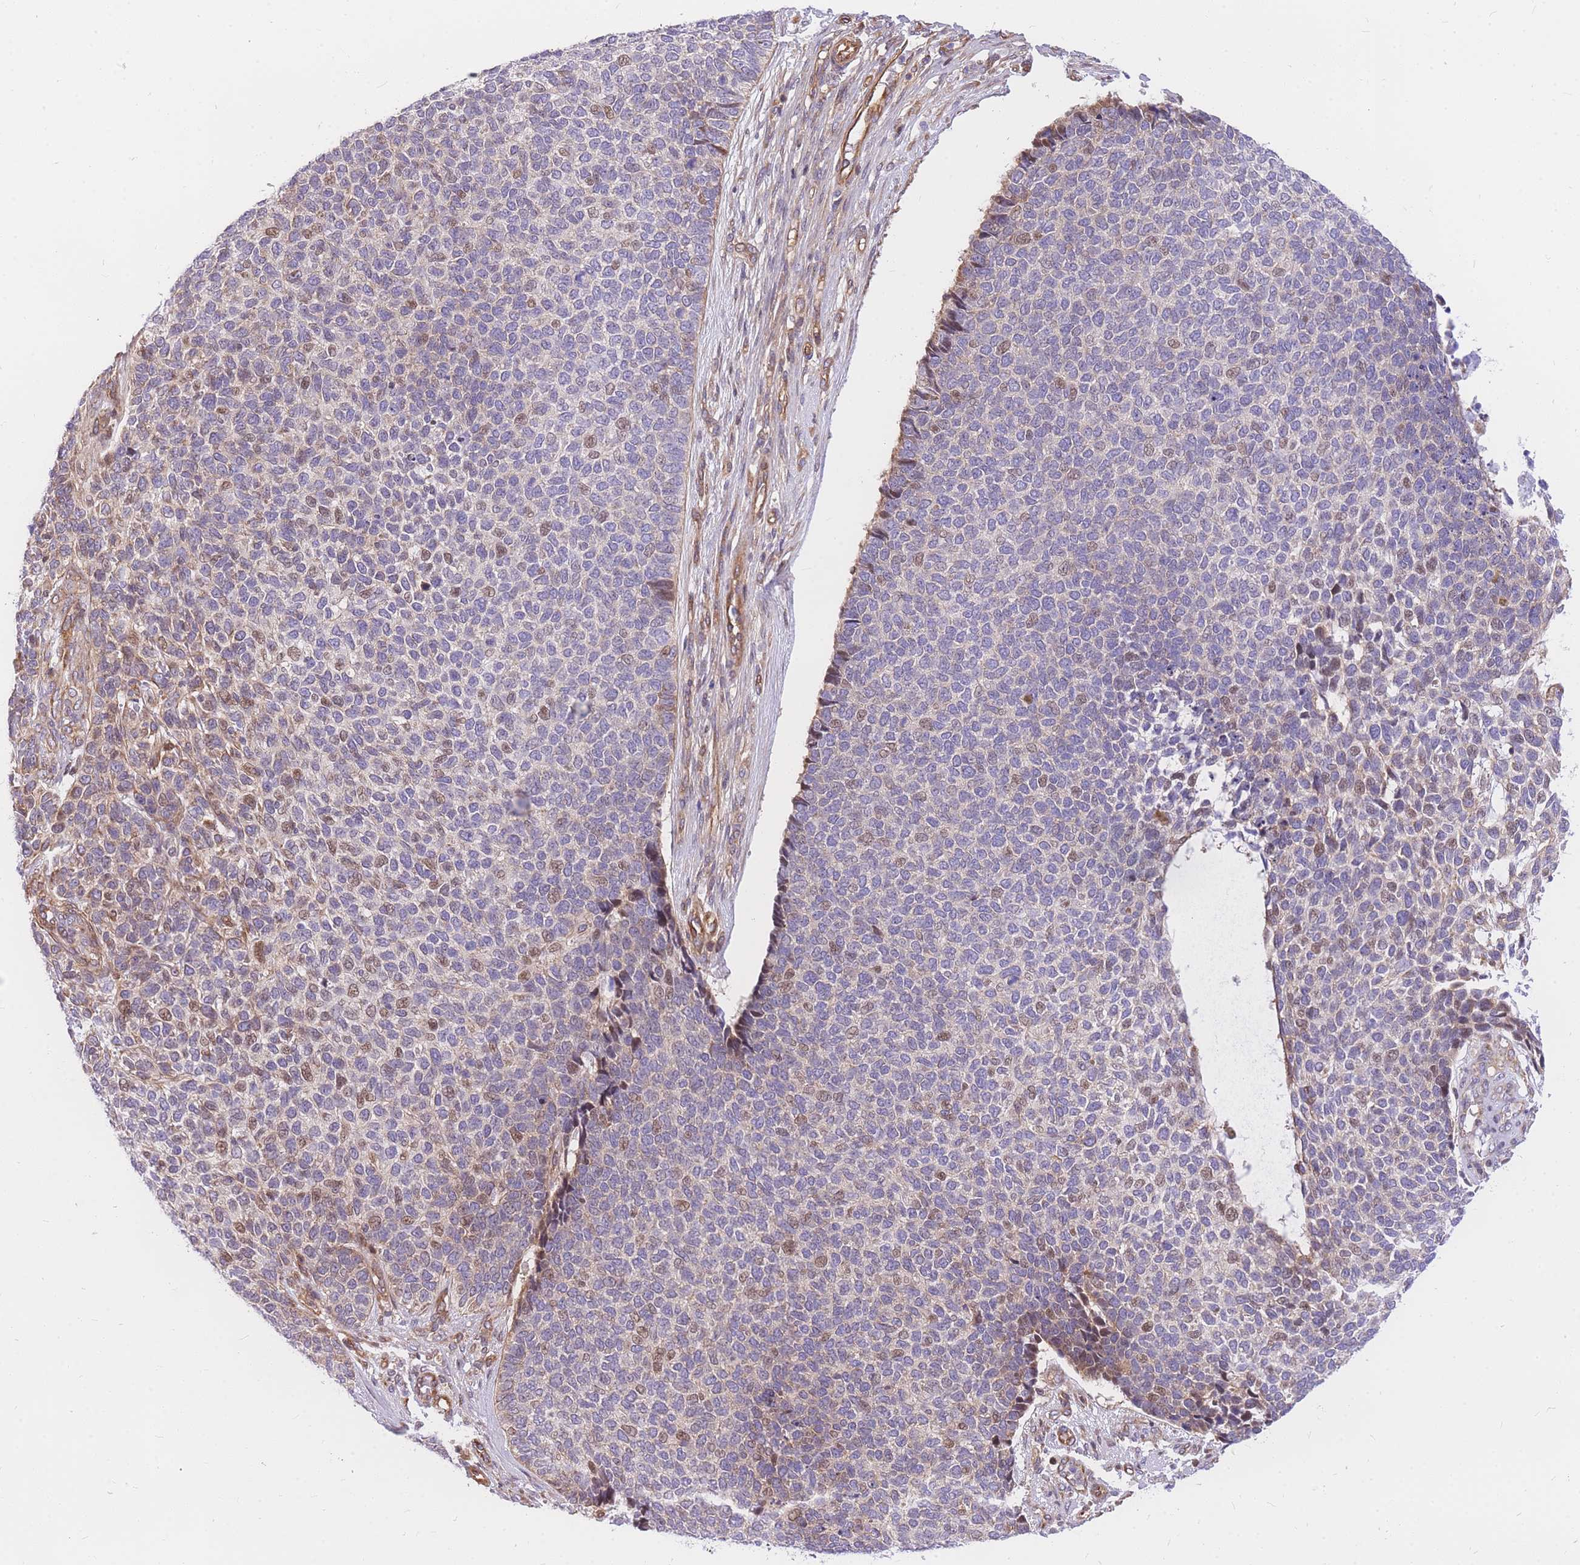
{"staining": {"intensity": "moderate", "quantity": "<25%", "location": "cytoplasmic/membranous,nuclear"}, "tissue": "skin cancer", "cell_type": "Tumor cells", "image_type": "cancer", "snomed": [{"axis": "morphology", "description": "Basal cell carcinoma"}, {"axis": "topography", "description": "Skin"}], "caption": "Skin cancer (basal cell carcinoma) stained for a protein demonstrates moderate cytoplasmic/membranous and nuclear positivity in tumor cells.", "gene": "S100PBP", "patient": {"sex": "female", "age": 84}}